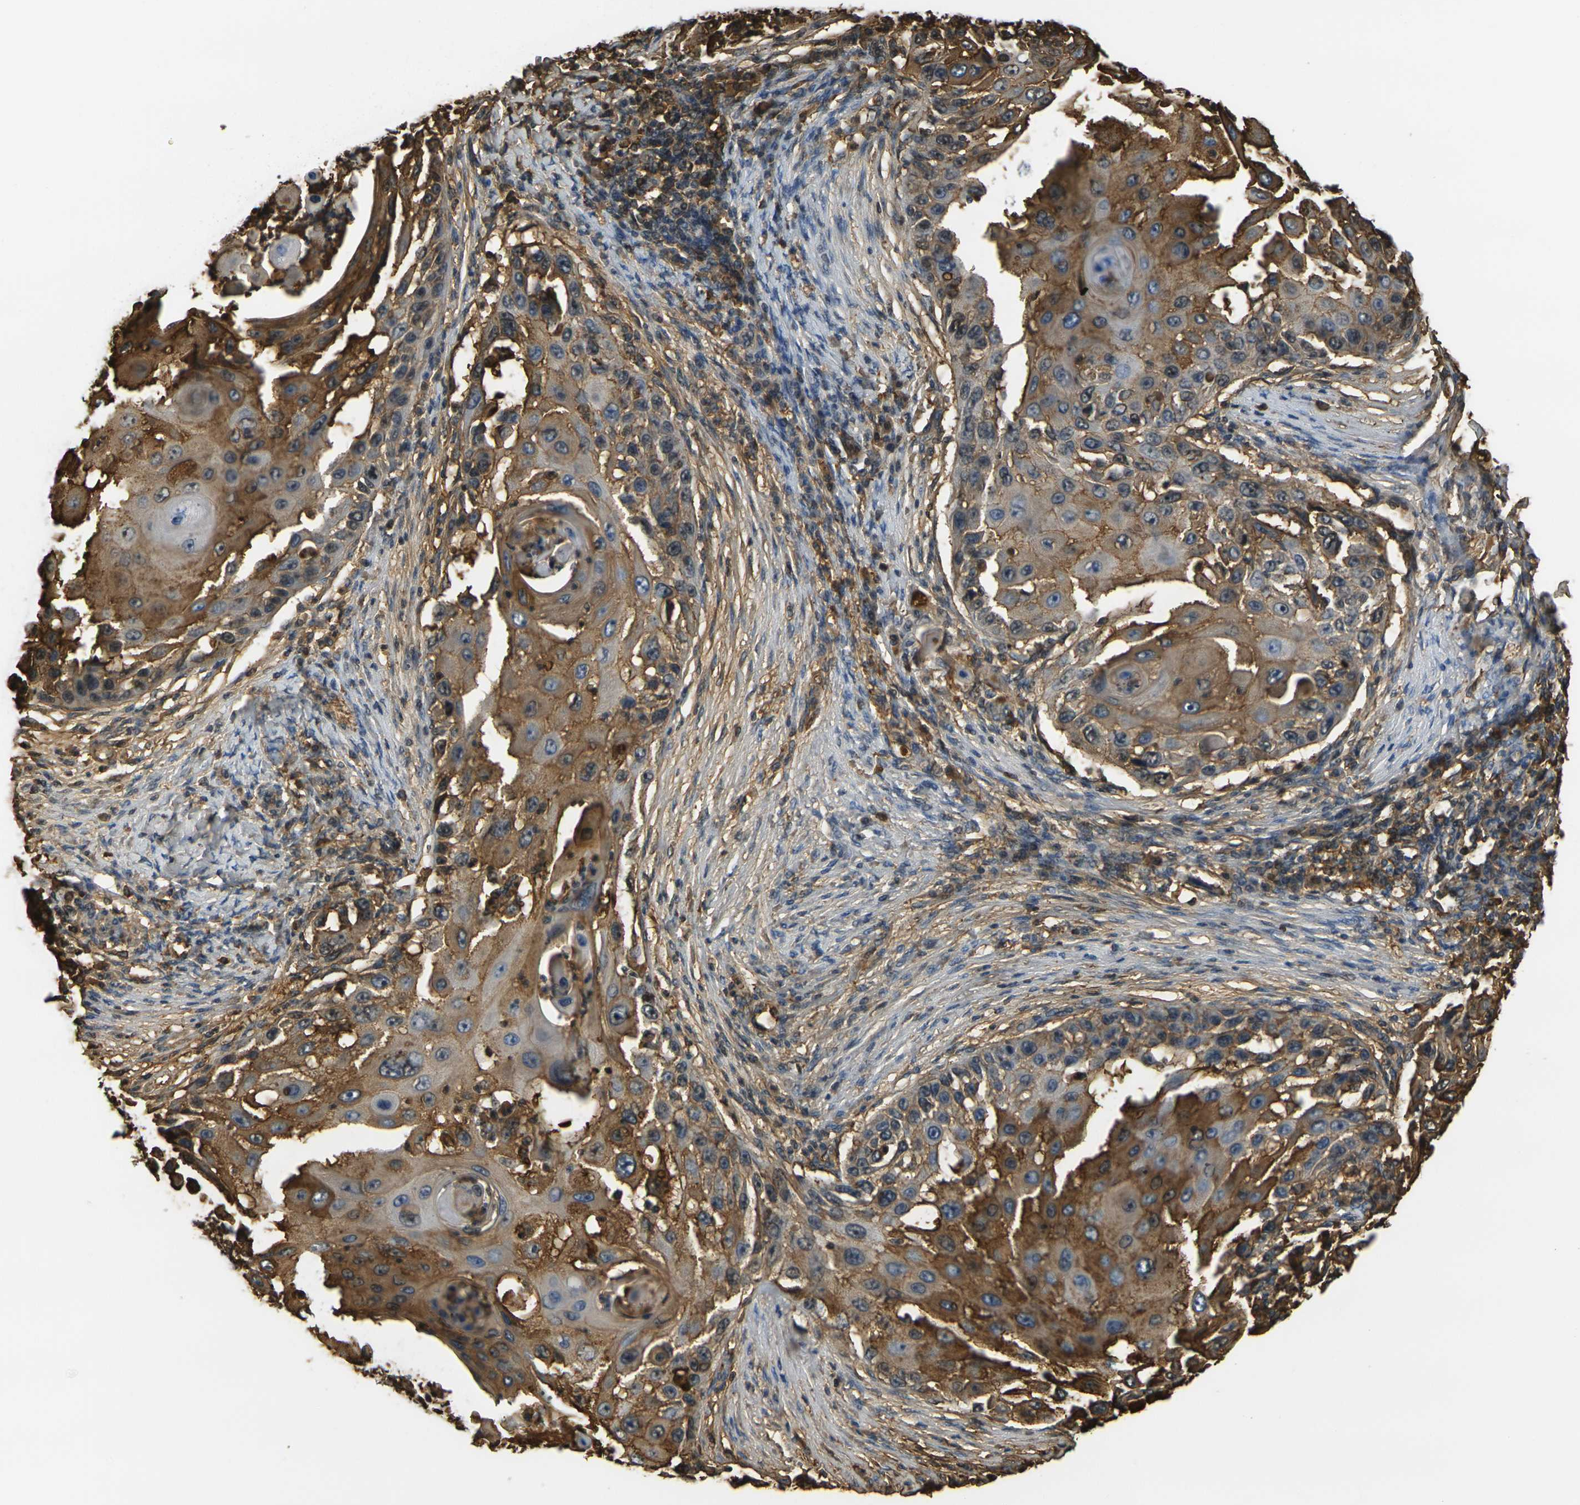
{"staining": {"intensity": "moderate", "quantity": ">75%", "location": "cytoplasmic/membranous"}, "tissue": "skin cancer", "cell_type": "Tumor cells", "image_type": "cancer", "snomed": [{"axis": "morphology", "description": "Squamous cell carcinoma, NOS"}, {"axis": "topography", "description": "Skin"}], "caption": "IHC image of neoplastic tissue: skin cancer stained using immunohistochemistry exhibits medium levels of moderate protein expression localized specifically in the cytoplasmic/membranous of tumor cells, appearing as a cytoplasmic/membranous brown color.", "gene": "PLCD1", "patient": {"sex": "female", "age": 44}}